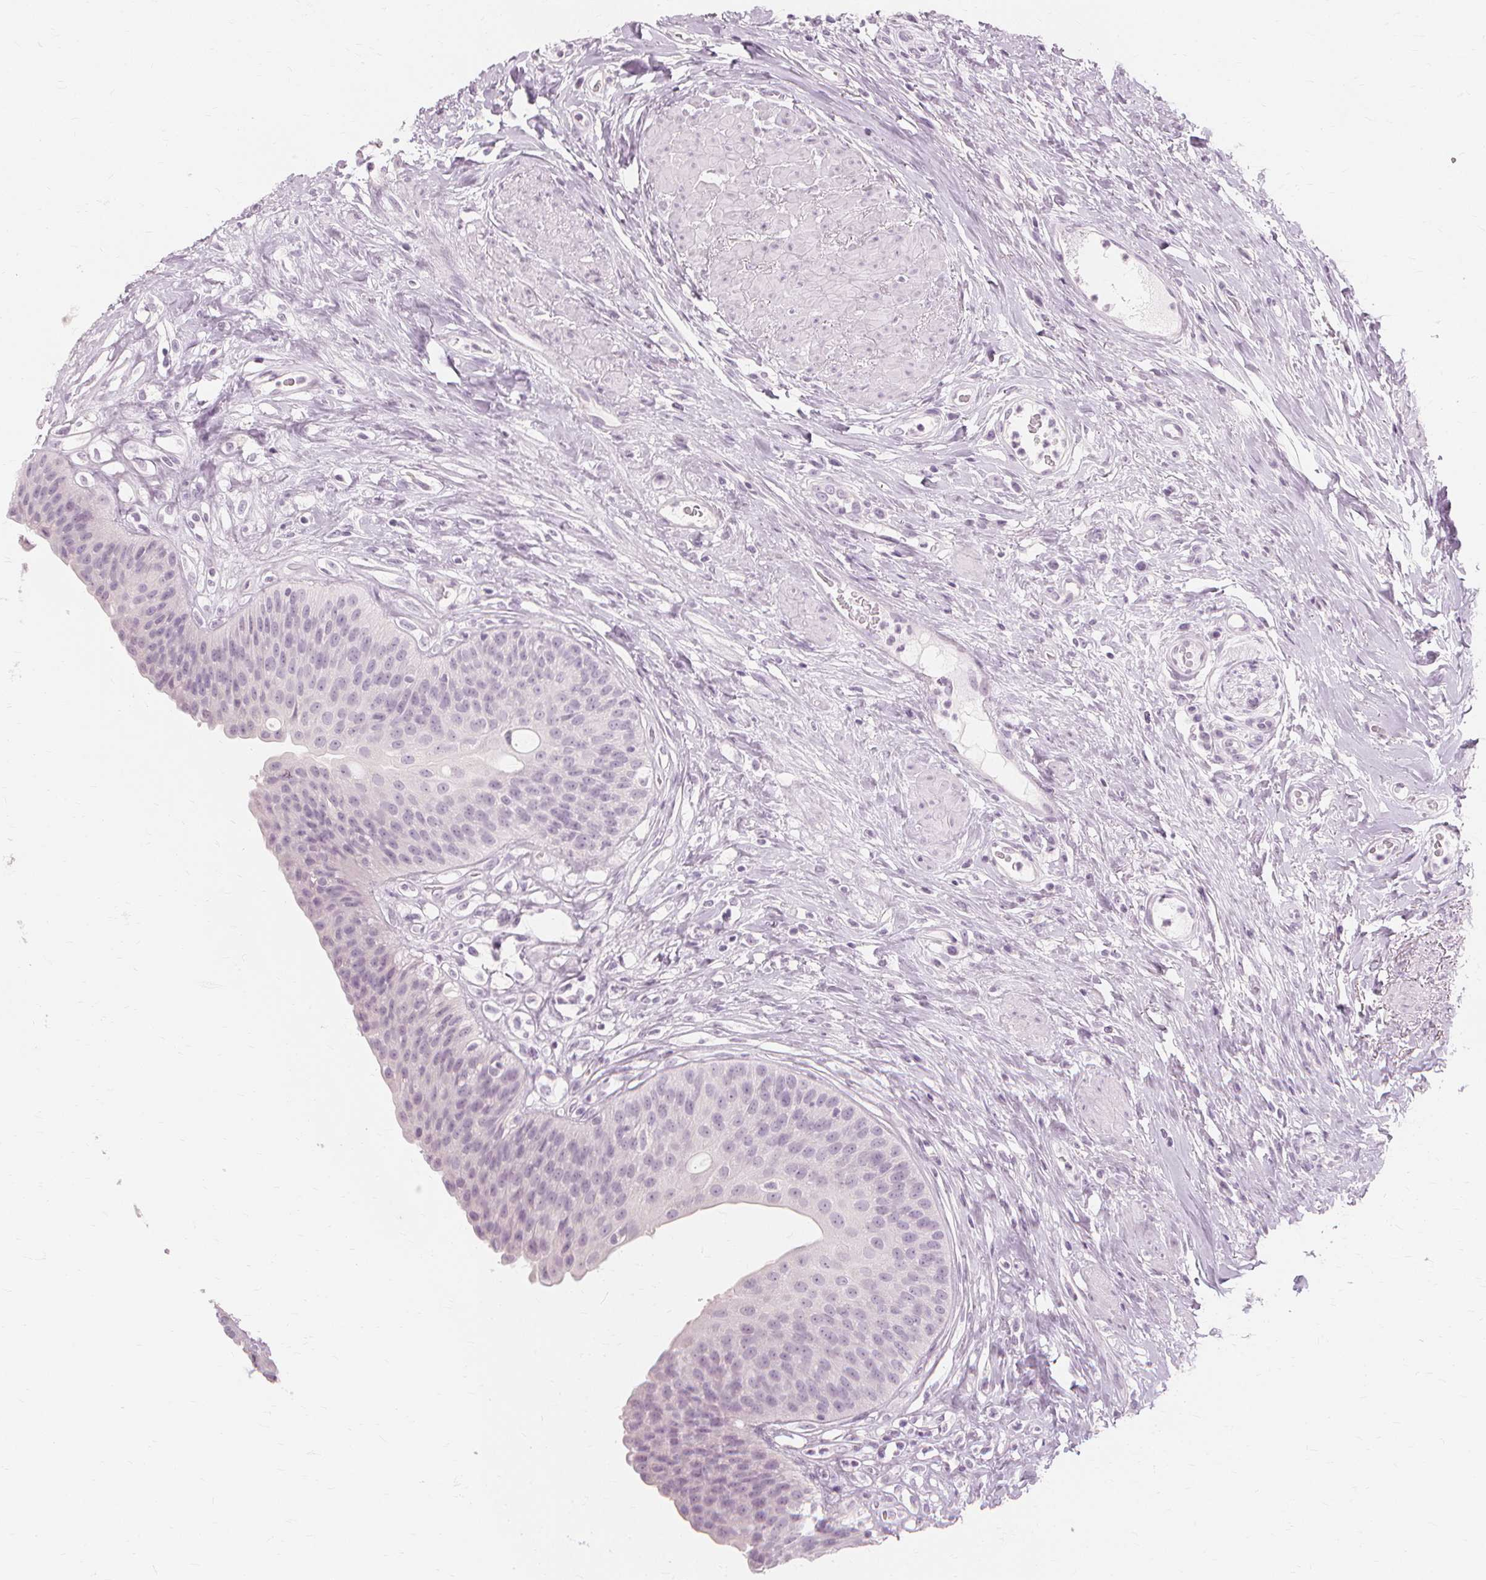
{"staining": {"intensity": "negative", "quantity": "none", "location": "none"}, "tissue": "urinary bladder", "cell_type": "Urothelial cells", "image_type": "normal", "snomed": [{"axis": "morphology", "description": "Normal tissue, NOS"}, {"axis": "topography", "description": "Urinary bladder"}], "caption": "High magnification brightfield microscopy of benign urinary bladder stained with DAB (3,3'-diaminobenzidine) (brown) and counterstained with hematoxylin (blue): urothelial cells show no significant staining. (IHC, brightfield microscopy, high magnification).", "gene": "MUC12", "patient": {"sex": "female", "age": 56}}